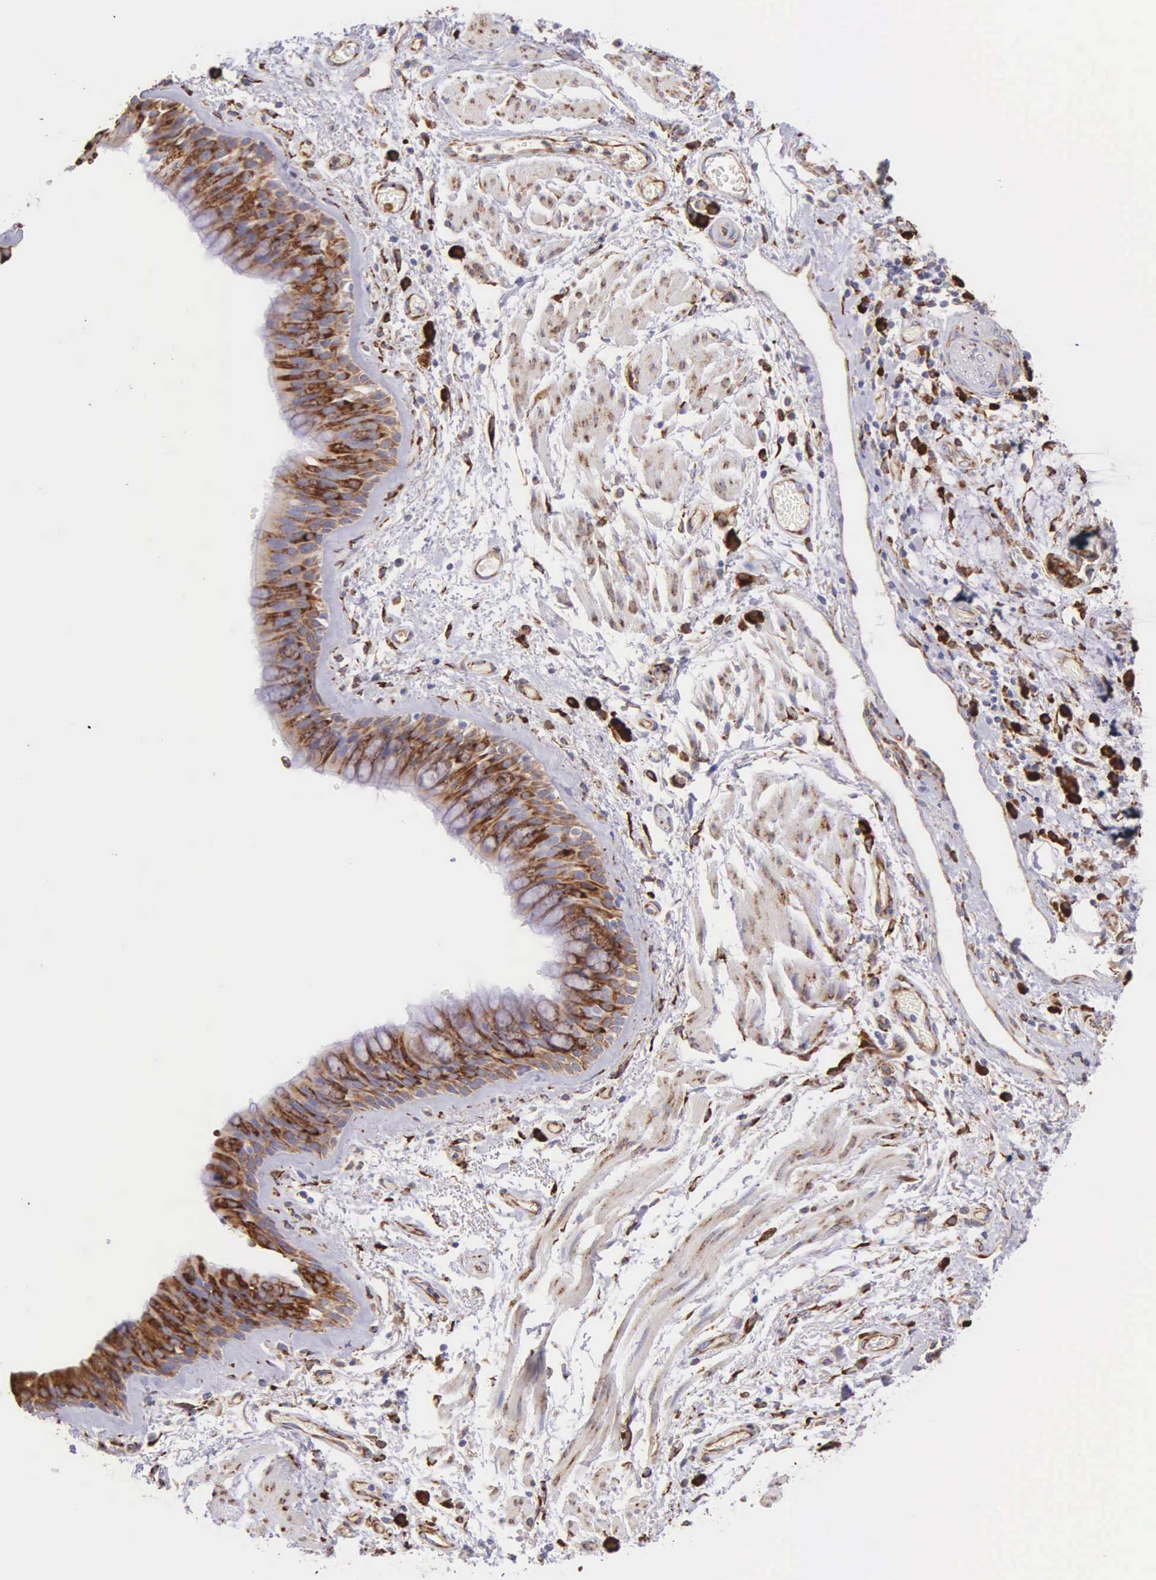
{"staining": {"intensity": "moderate", "quantity": ">75%", "location": "cytoplasmic/membranous"}, "tissue": "bronchus", "cell_type": "Respiratory epithelial cells", "image_type": "normal", "snomed": [{"axis": "morphology", "description": "Normal tissue, NOS"}, {"axis": "topography", "description": "Bronchus"}, {"axis": "topography", "description": "Lung"}], "caption": "Immunohistochemical staining of benign bronchus shows medium levels of moderate cytoplasmic/membranous staining in approximately >75% of respiratory epithelial cells.", "gene": "CKAP4", "patient": {"sex": "female", "age": 57}}